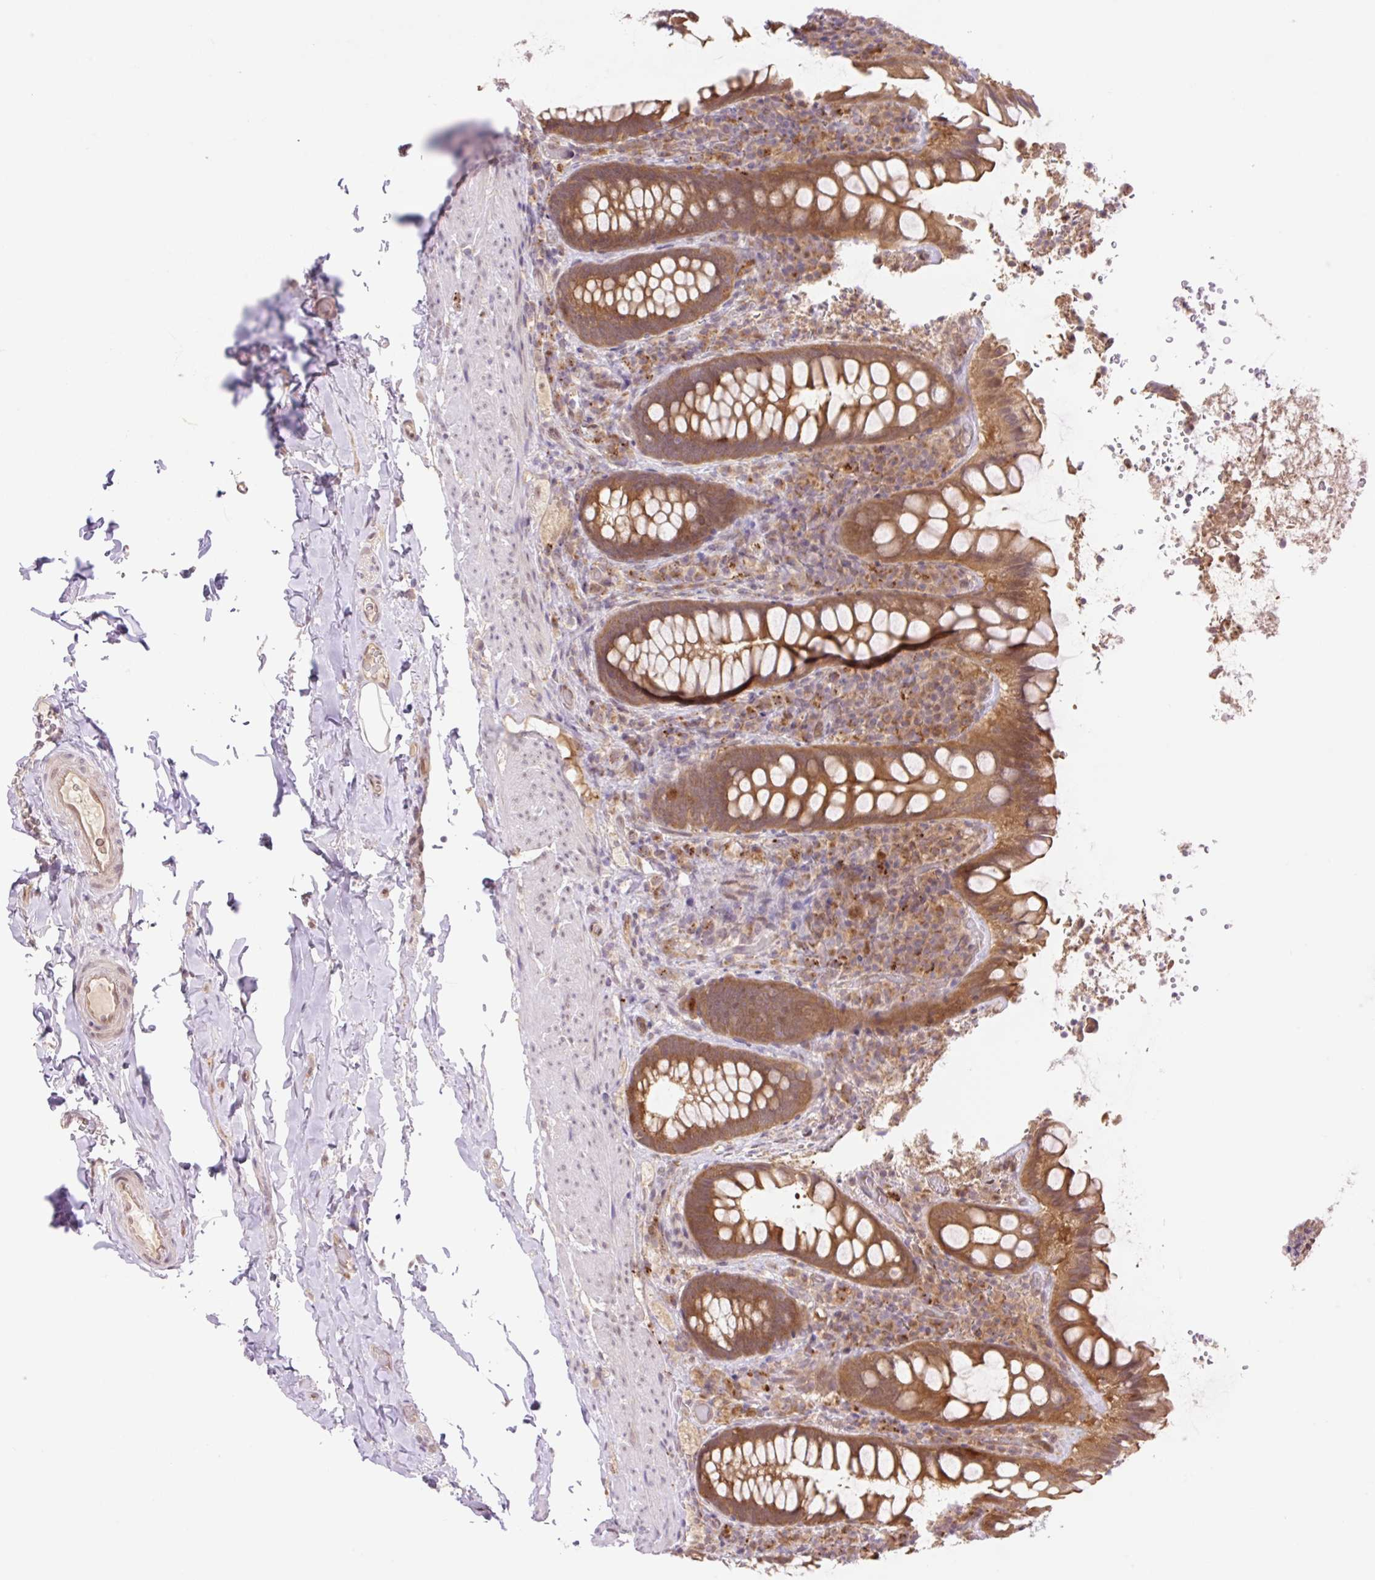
{"staining": {"intensity": "moderate", "quantity": ">75%", "location": "cytoplasmic/membranous,nuclear"}, "tissue": "rectum", "cell_type": "Glandular cells", "image_type": "normal", "snomed": [{"axis": "morphology", "description": "Normal tissue, NOS"}, {"axis": "topography", "description": "Rectum"}], "caption": "Immunohistochemical staining of benign human rectum shows moderate cytoplasmic/membranous,nuclear protein expression in approximately >75% of glandular cells.", "gene": "VPS25", "patient": {"sex": "female", "age": 69}}